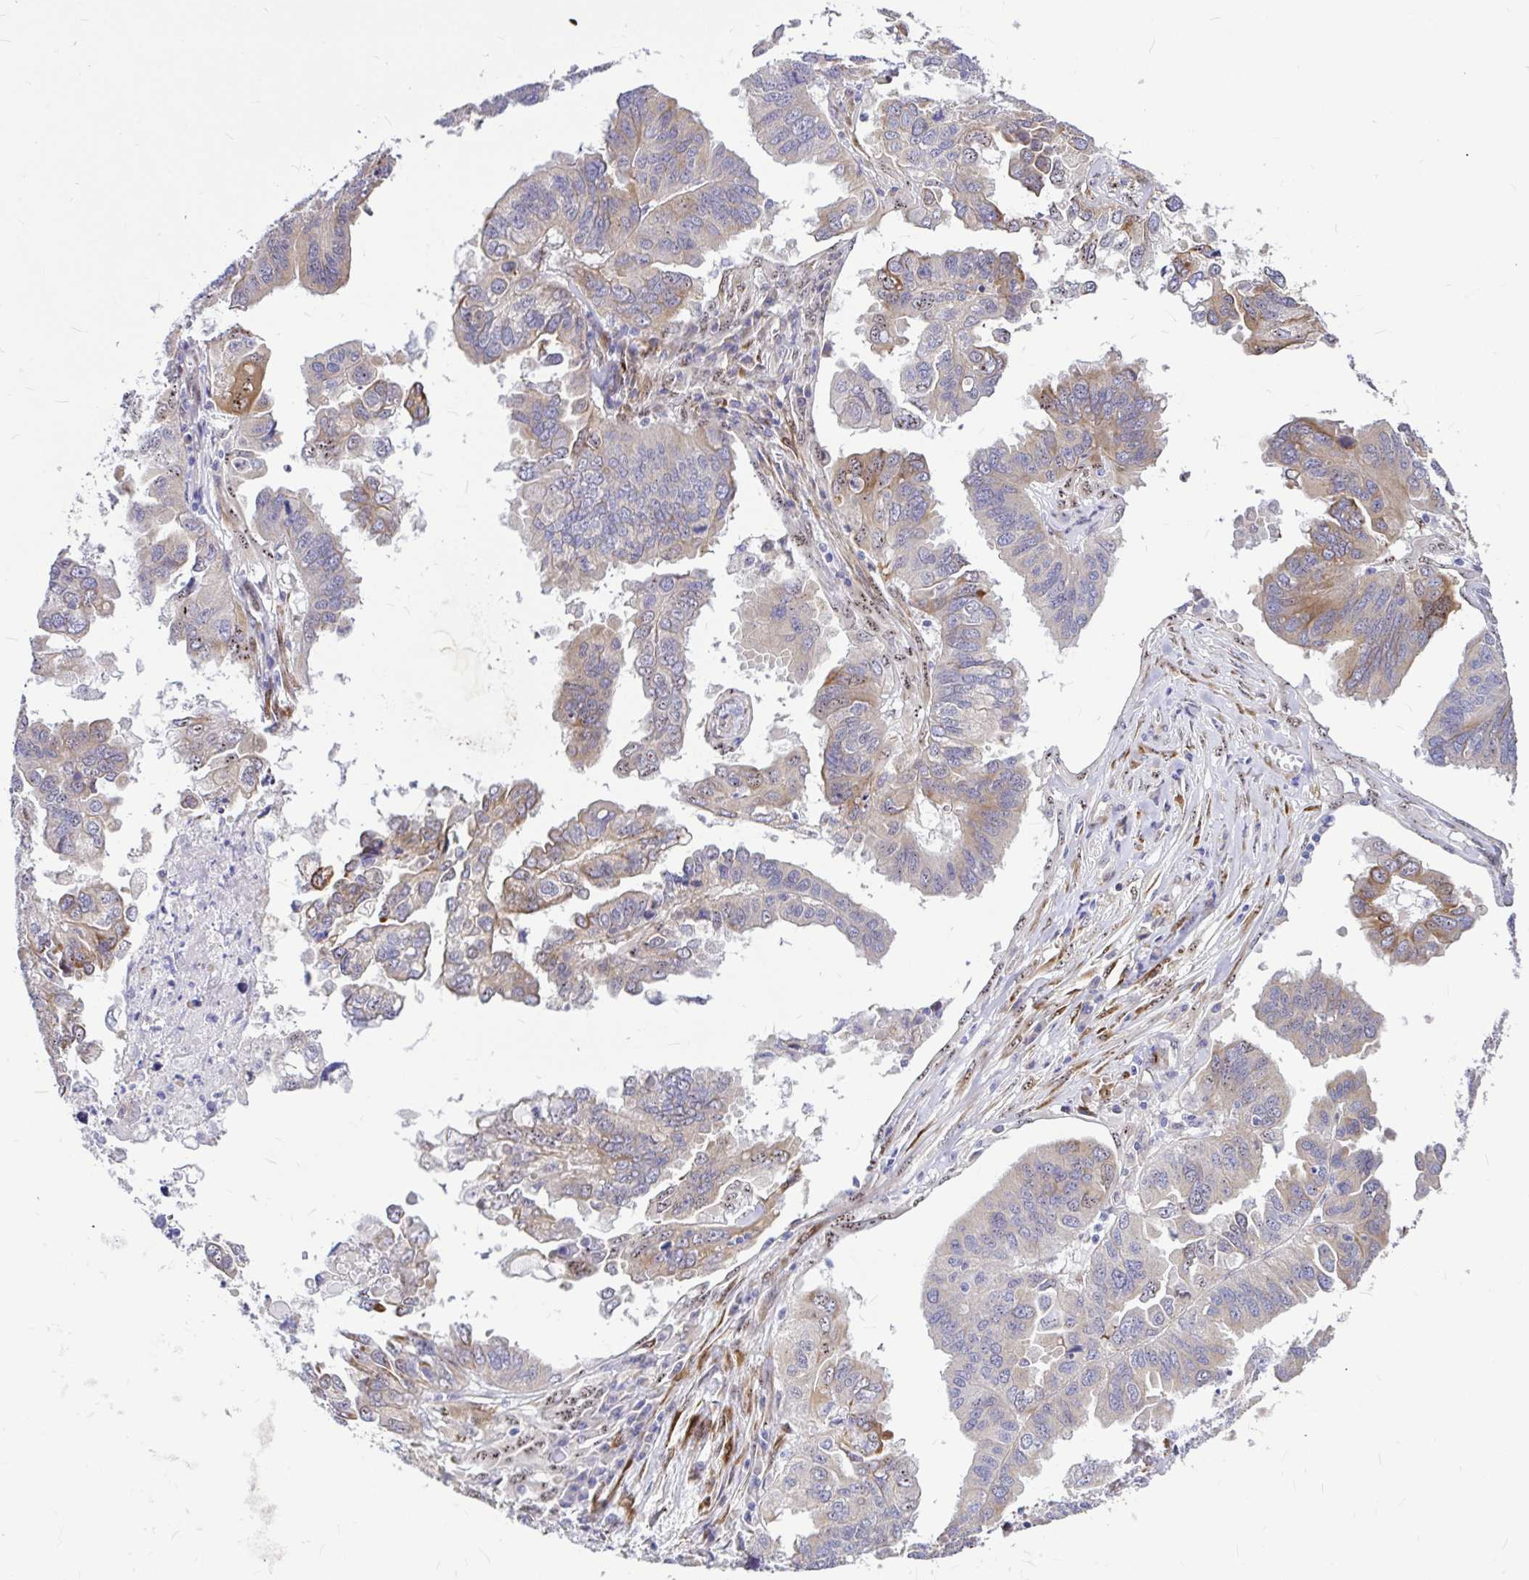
{"staining": {"intensity": "weak", "quantity": "<25%", "location": "cytoplasmic/membranous"}, "tissue": "ovarian cancer", "cell_type": "Tumor cells", "image_type": "cancer", "snomed": [{"axis": "morphology", "description": "Cystadenocarcinoma, serous, NOS"}, {"axis": "topography", "description": "Ovary"}], "caption": "DAB (3,3'-diaminobenzidine) immunohistochemical staining of serous cystadenocarcinoma (ovarian) displays no significant positivity in tumor cells.", "gene": "GABBR2", "patient": {"sex": "female", "age": 79}}